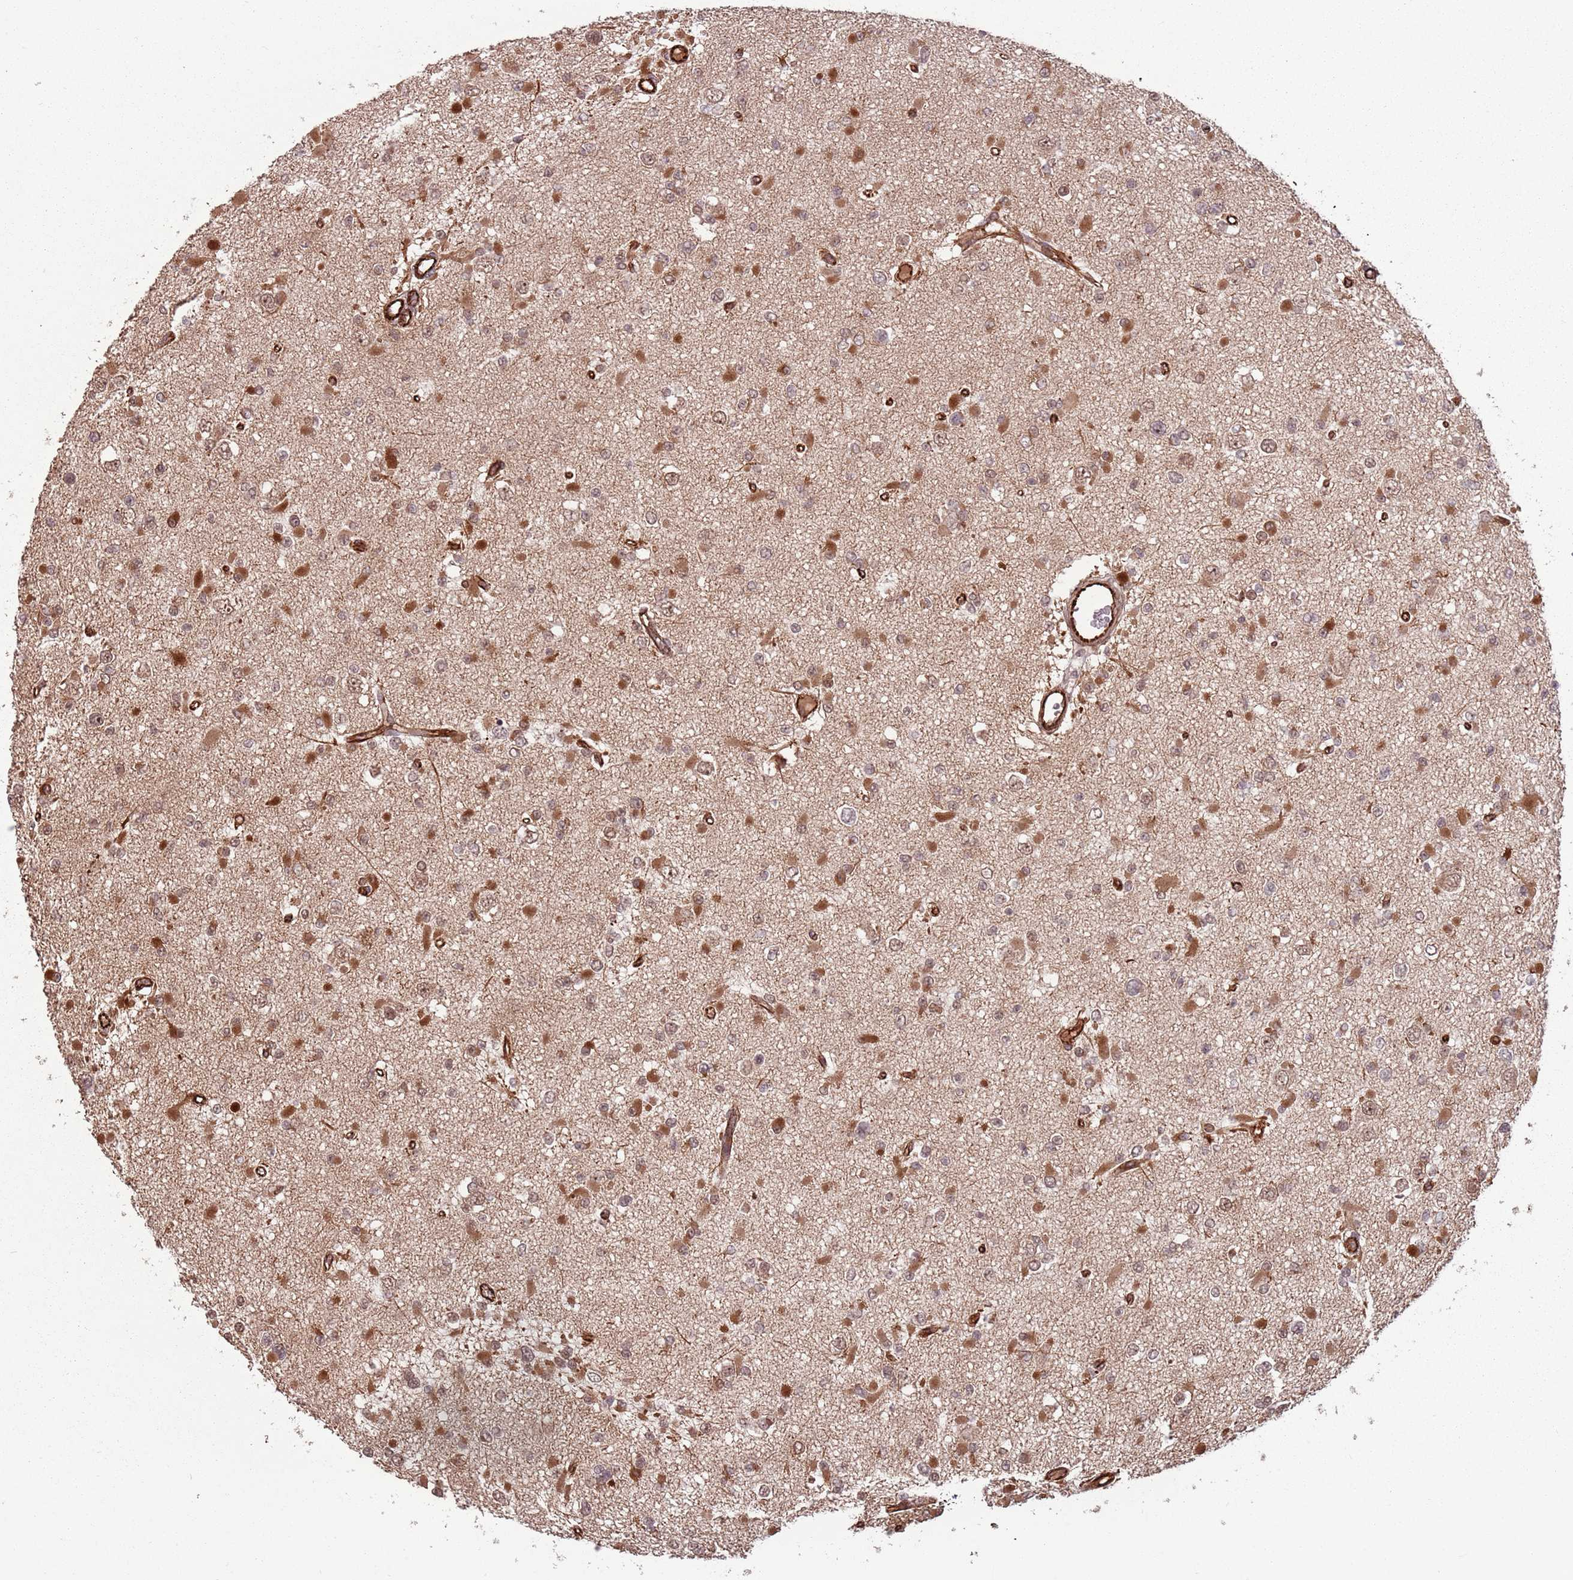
{"staining": {"intensity": "moderate", "quantity": "25%-75%", "location": "cytoplasmic/membranous,nuclear"}, "tissue": "glioma", "cell_type": "Tumor cells", "image_type": "cancer", "snomed": [{"axis": "morphology", "description": "Glioma, malignant, Low grade"}, {"axis": "topography", "description": "Brain"}], "caption": "Immunohistochemical staining of malignant low-grade glioma demonstrates moderate cytoplasmic/membranous and nuclear protein staining in about 25%-75% of tumor cells.", "gene": "ADAMTS3", "patient": {"sex": "female", "age": 22}}